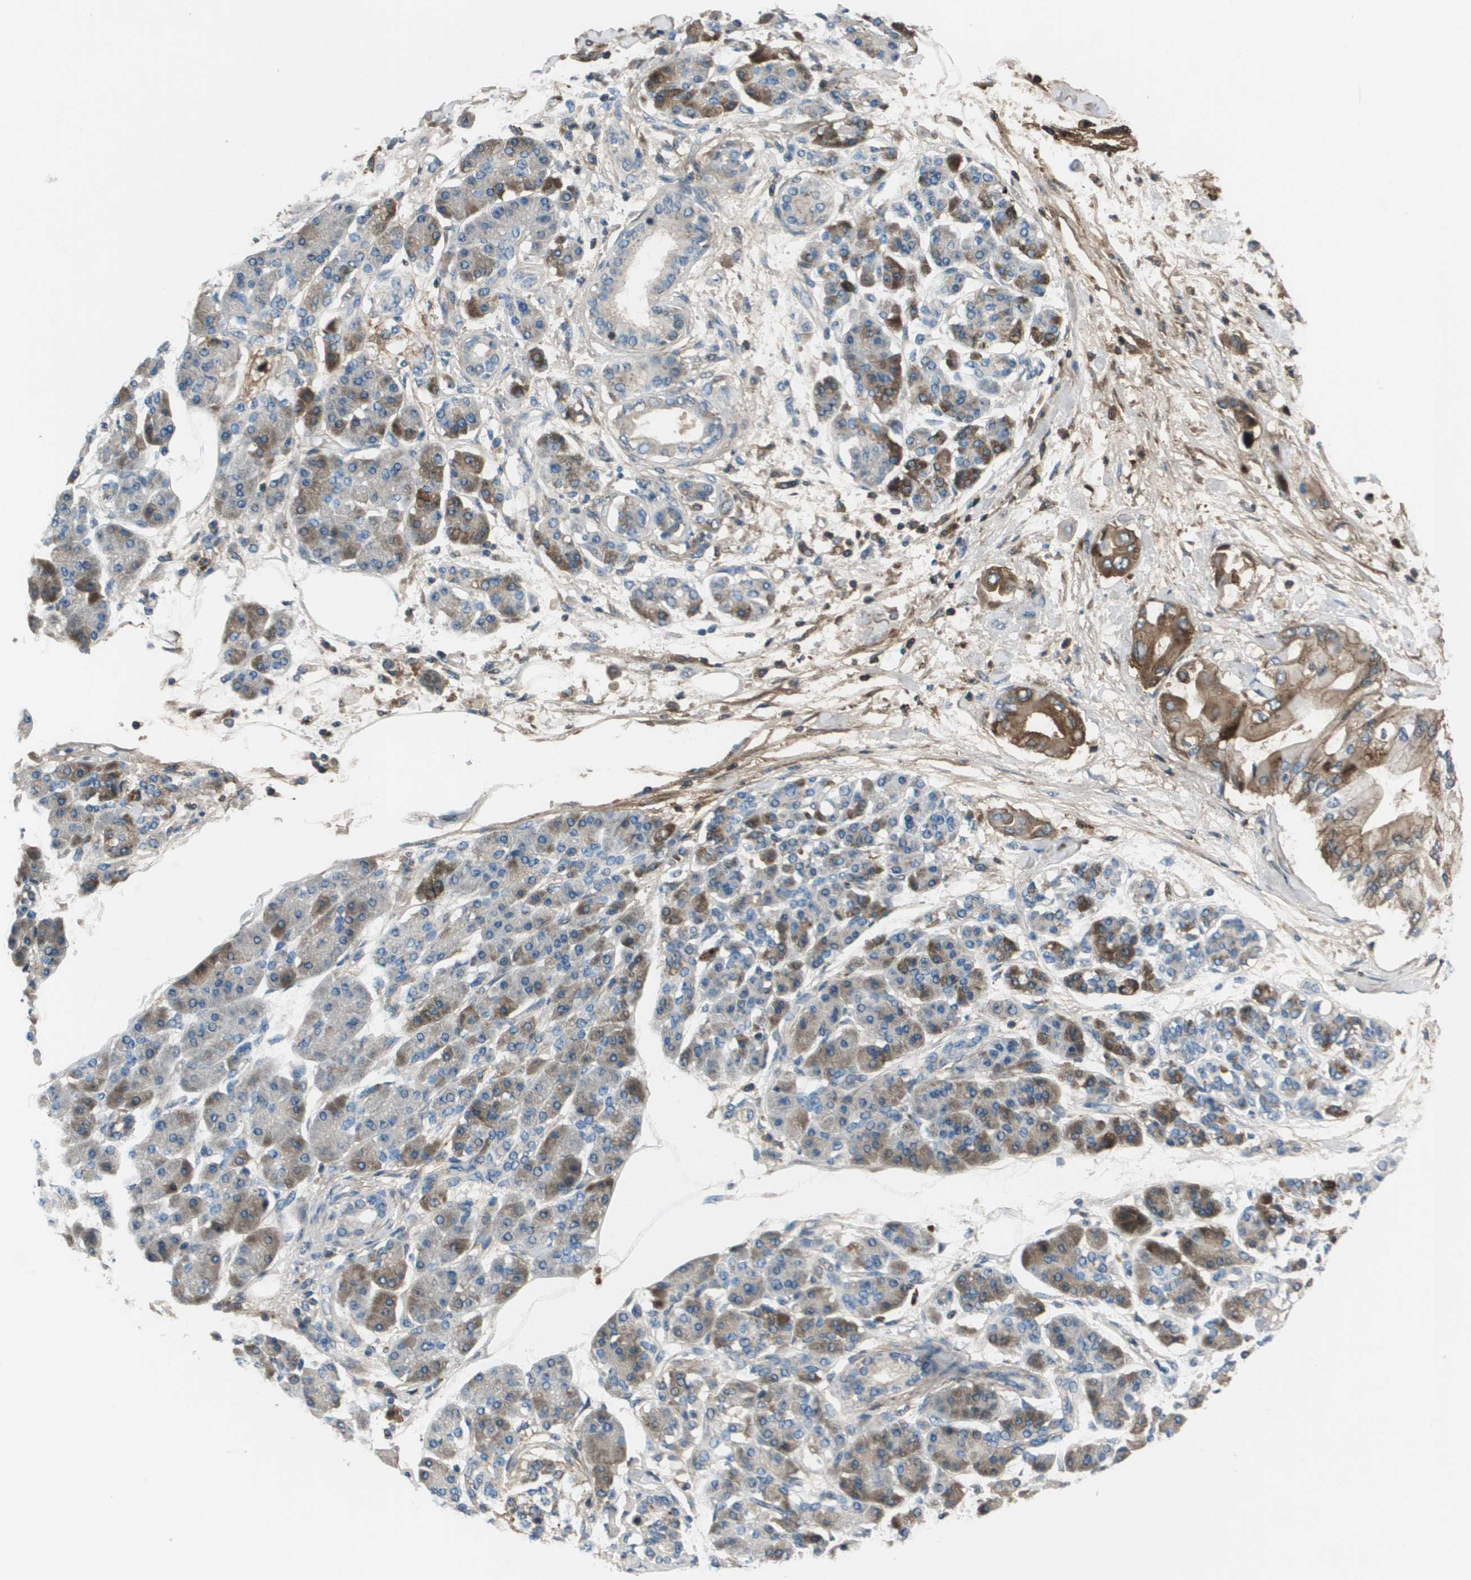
{"staining": {"intensity": "moderate", "quantity": "<25%", "location": "cytoplasmic/membranous"}, "tissue": "pancreatic cancer", "cell_type": "Tumor cells", "image_type": "cancer", "snomed": [{"axis": "morphology", "description": "Adenocarcinoma, NOS"}, {"axis": "morphology", "description": "Adenocarcinoma, metastatic, NOS"}, {"axis": "topography", "description": "Lymph node"}, {"axis": "topography", "description": "Pancreas"}, {"axis": "topography", "description": "Duodenum"}], "caption": "The image exhibits immunohistochemical staining of pancreatic cancer. There is moderate cytoplasmic/membranous staining is appreciated in about <25% of tumor cells.", "gene": "PCOLCE", "patient": {"sex": "female", "age": 64}}